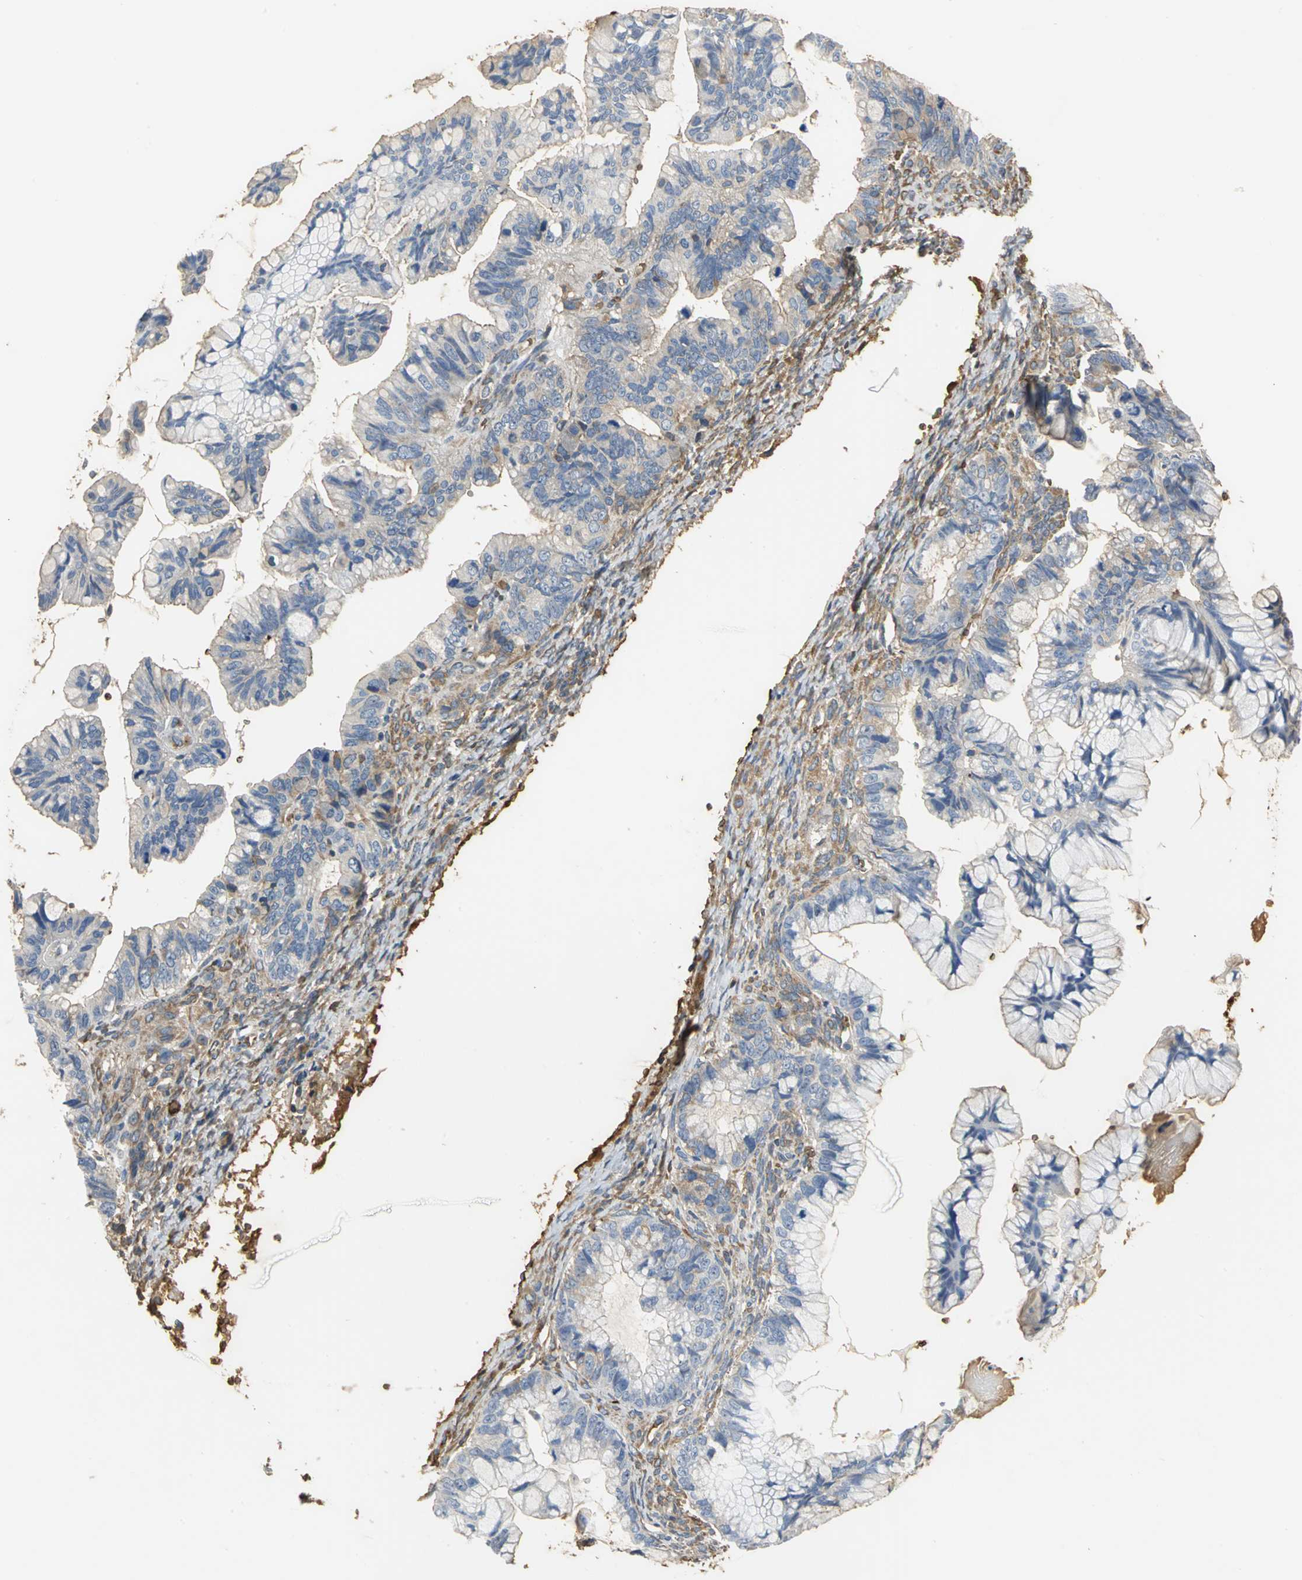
{"staining": {"intensity": "moderate", "quantity": "25%-75%", "location": "cytoplasmic/membranous"}, "tissue": "ovarian cancer", "cell_type": "Tumor cells", "image_type": "cancer", "snomed": [{"axis": "morphology", "description": "Cystadenocarcinoma, mucinous, NOS"}, {"axis": "topography", "description": "Ovary"}], "caption": "The immunohistochemical stain labels moderate cytoplasmic/membranous expression in tumor cells of ovarian cancer tissue.", "gene": "TREM1", "patient": {"sex": "female", "age": 36}}